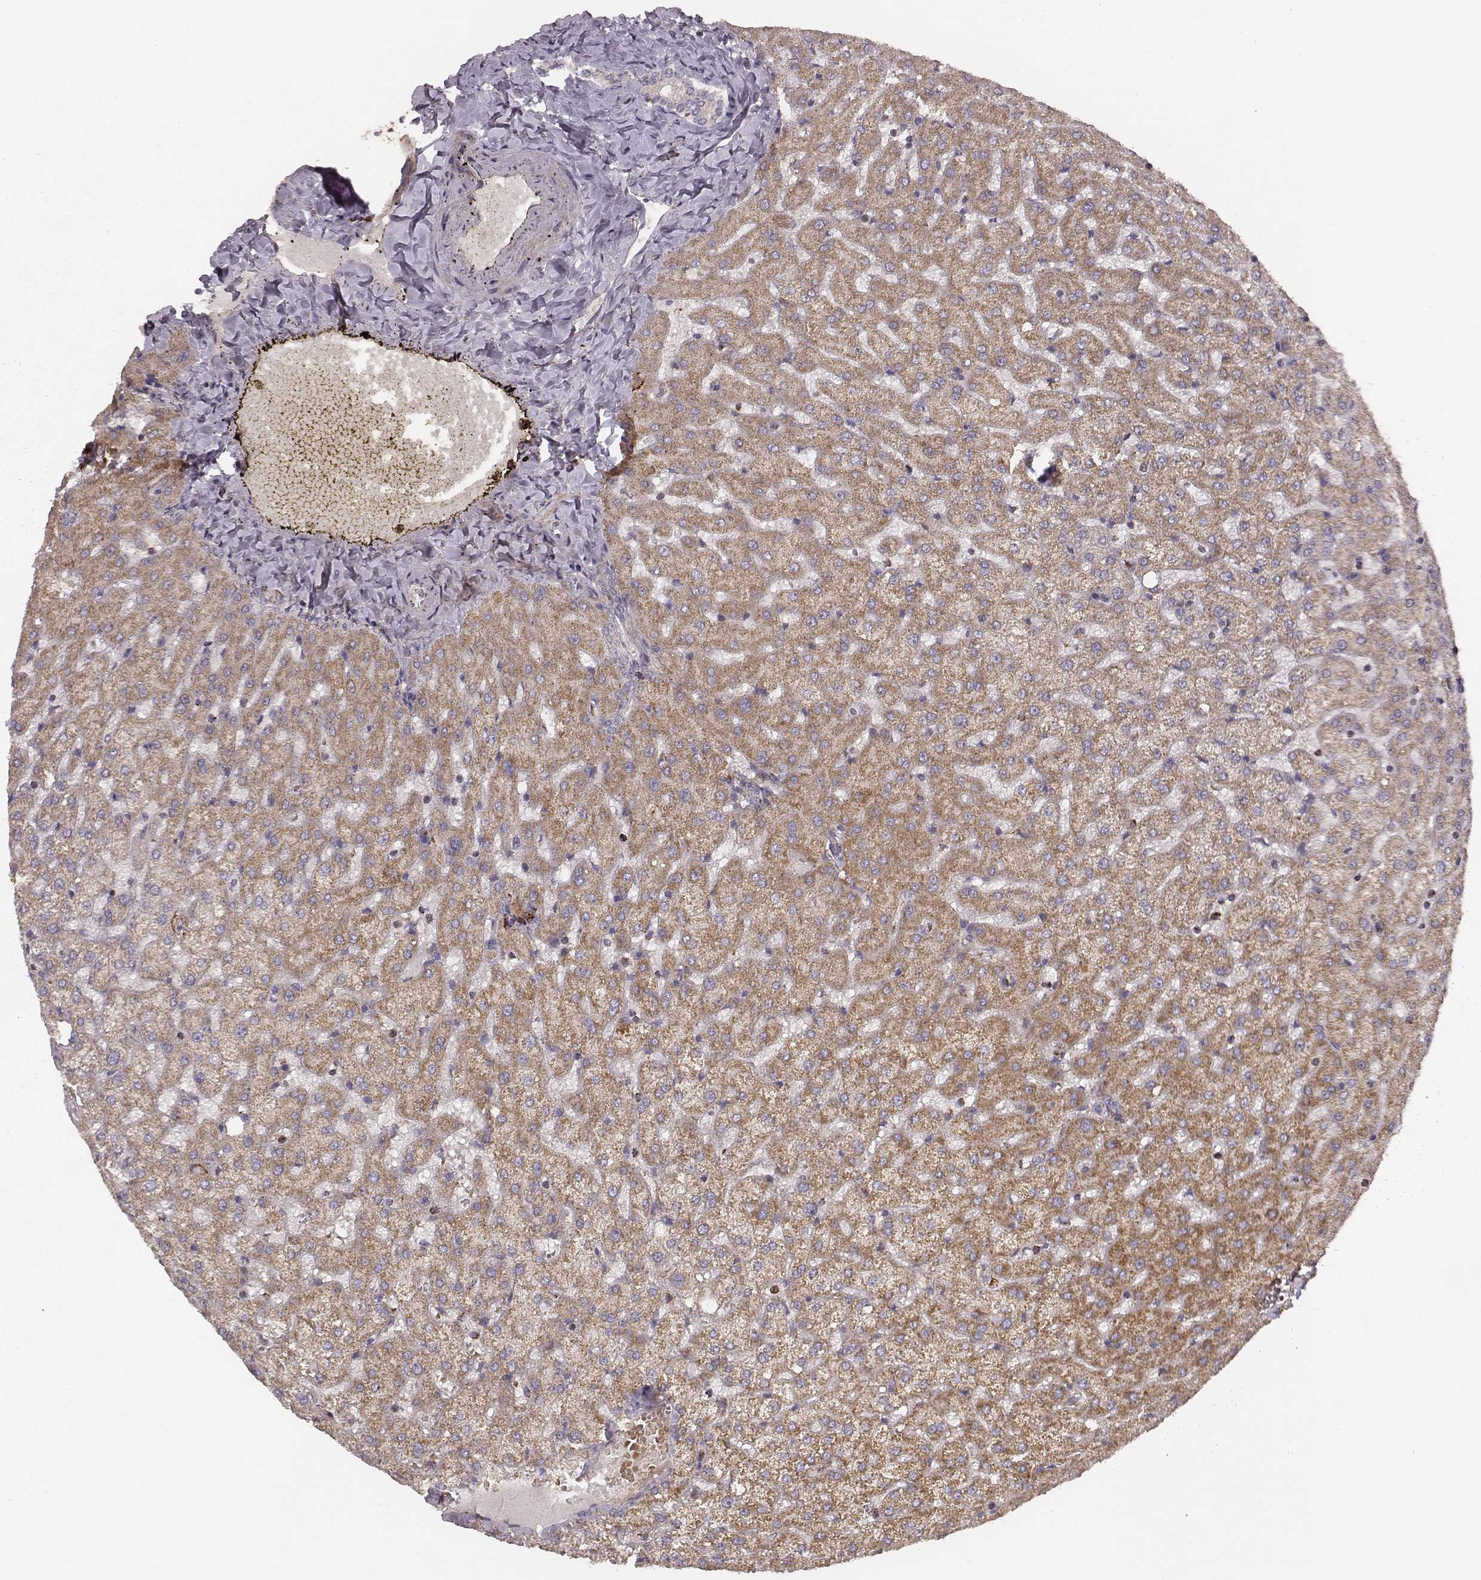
{"staining": {"intensity": "negative", "quantity": "none", "location": "none"}, "tissue": "liver", "cell_type": "Cholangiocytes", "image_type": "normal", "snomed": [{"axis": "morphology", "description": "Normal tissue, NOS"}, {"axis": "topography", "description": "Liver"}], "caption": "This is a micrograph of immunohistochemistry (IHC) staining of benign liver, which shows no positivity in cholangiocytes.", "gene": "TUFM", "patient": {"sex": "female", "age": 50}}